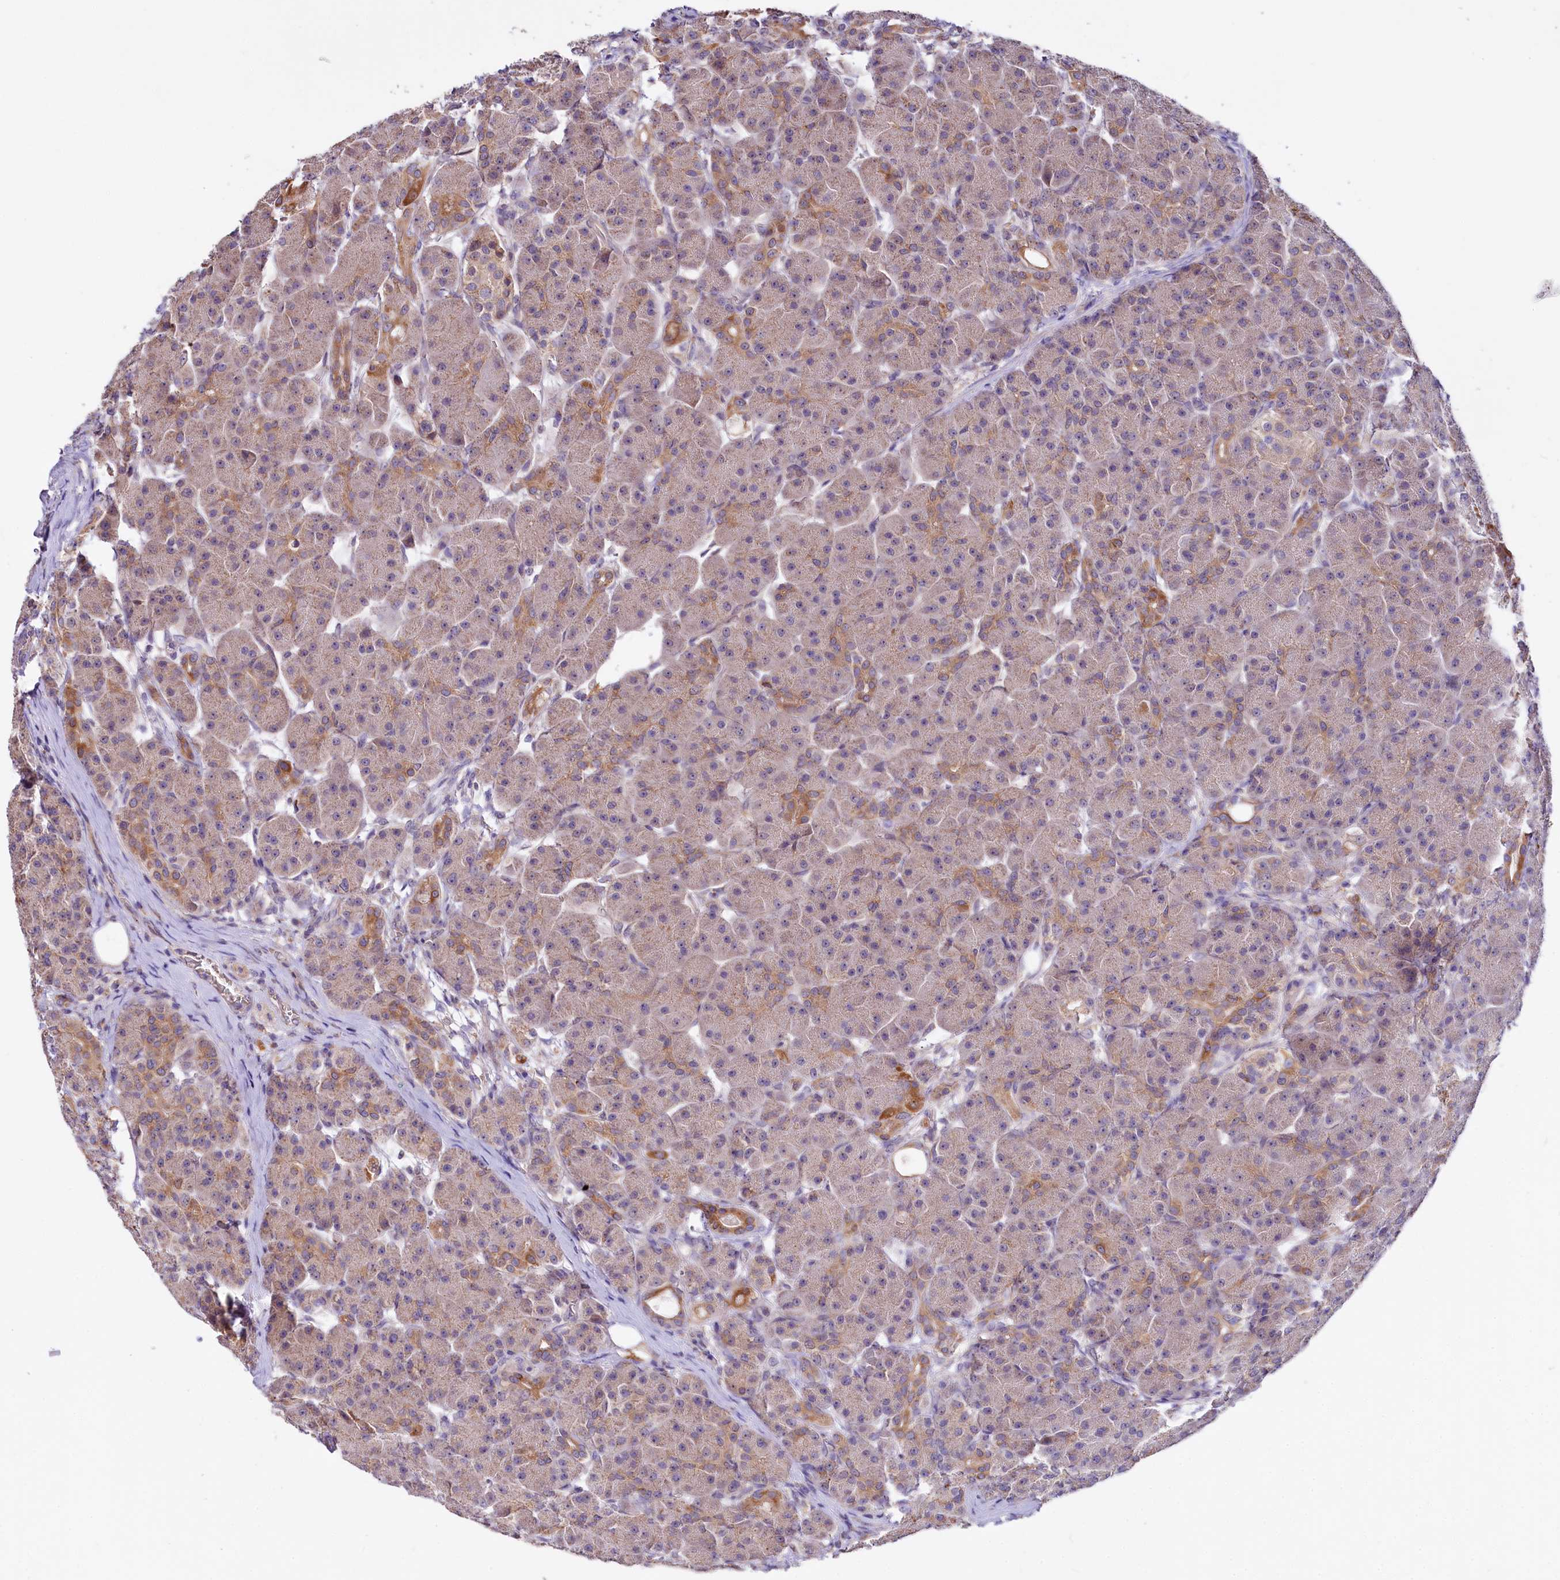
{"staining": {"intensity": "moderate", "quantity": "25%-75%", "location": "cytoplasmic/membranous"}, "tissue": "pancreas", "cell_type": "Exocrine glandular cells", "image_type": "normal", "snomed": [{"axis": "morphology", "description": "Normal tissue, NOS"}, {"axis": "topography", "description": "Pancreas"}], "caption": "Immunohistochemistry (IHC) image of unremarkable pancreas: human pancreas stained using immunohistochemistry (IHC) exhibits medium levels of moderate protein expression localized specifically in the cytoplasmic/membranous of exocrine glandular cells, appearing as a cytoplasmic/membranous brown color.", "gene": "ZNF45", "patient": {"sex": "male", "age": 63}}